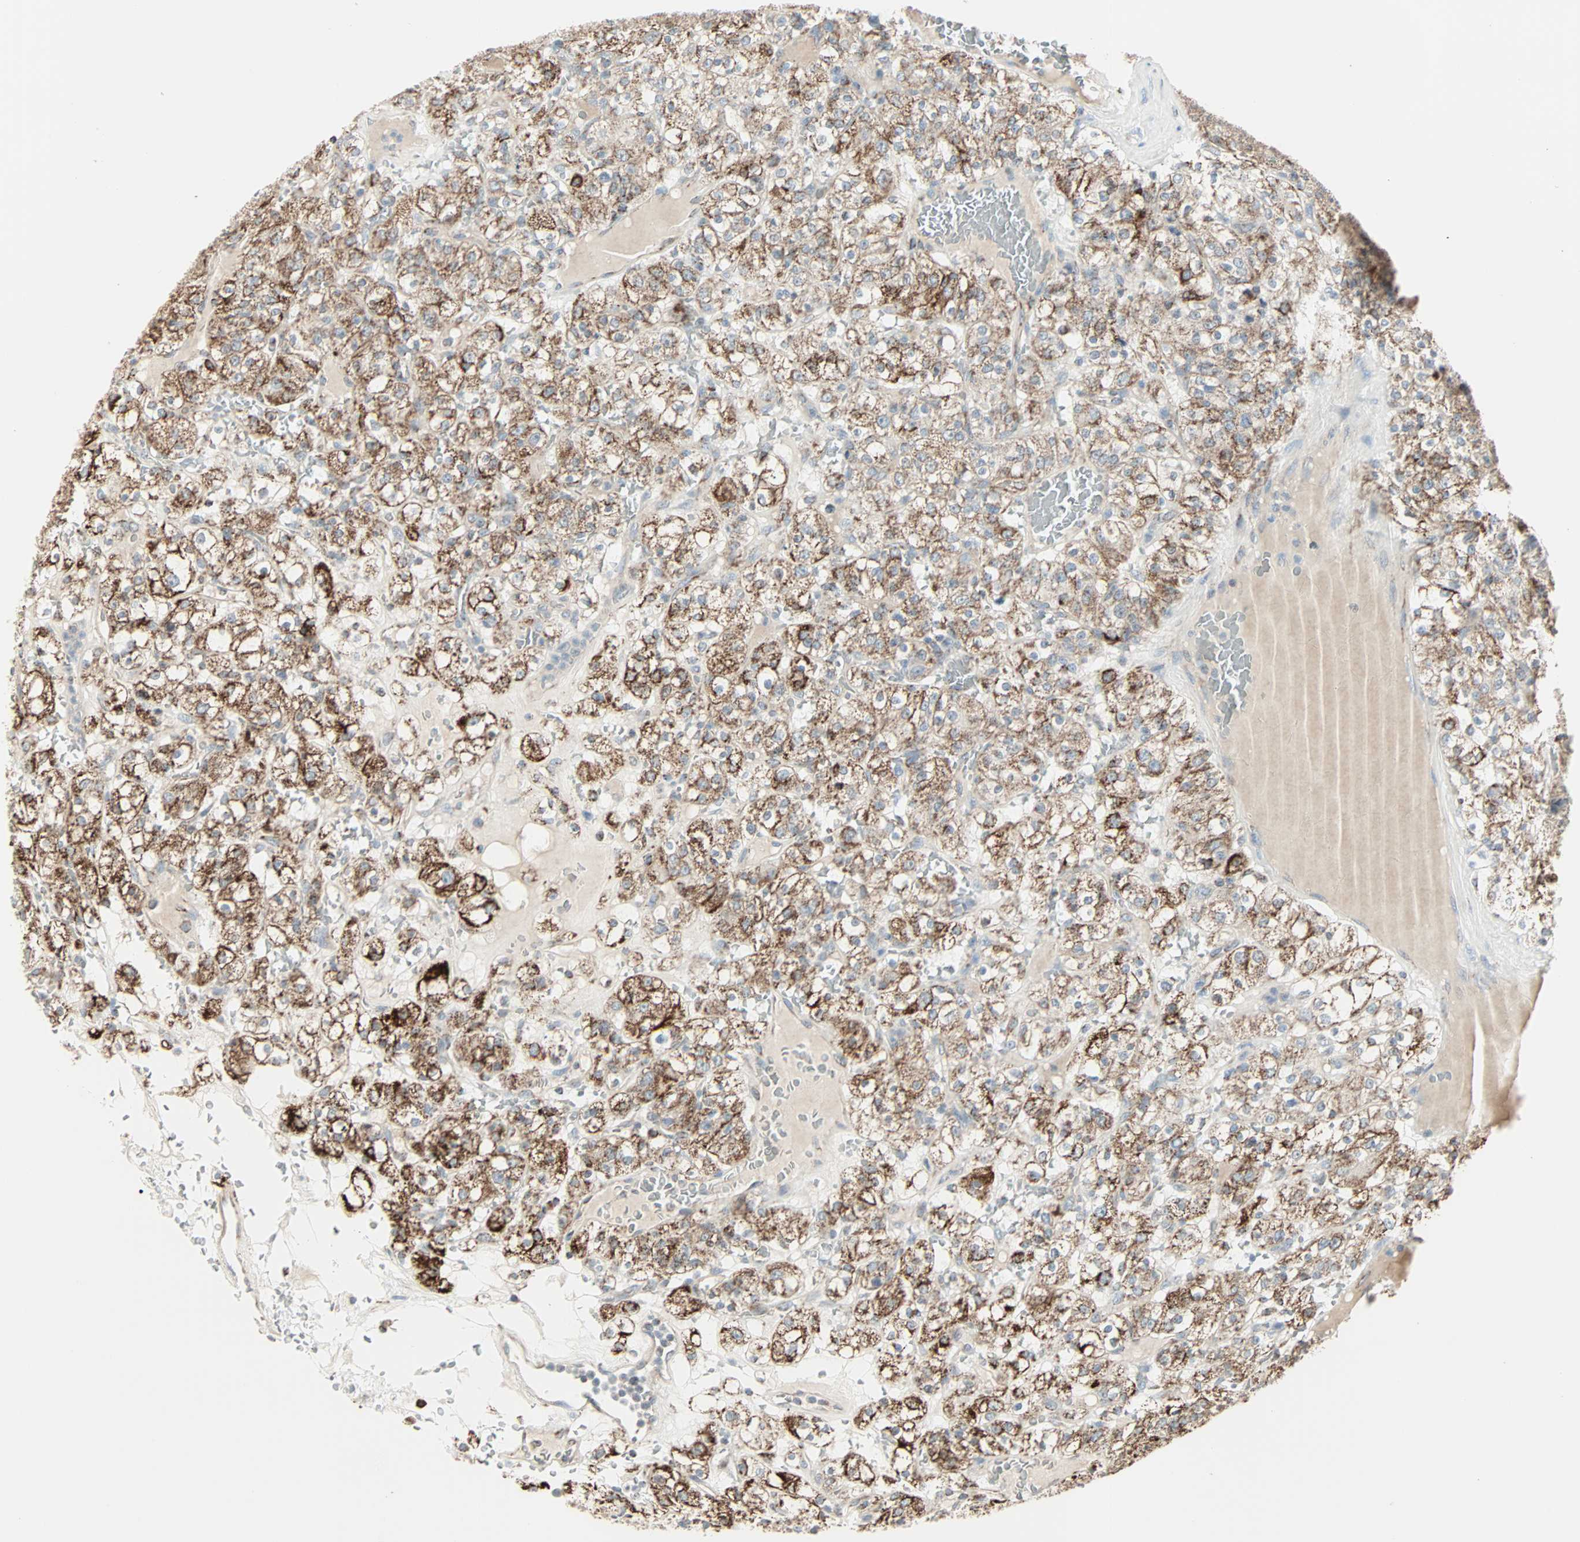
{"staining": {"intensity": "moderate", "quantity": ">75%", "location": "cytoplasmic/membranous"}, "tissue": "renal cancer", "cell_type": "Tumor cells", "image_type": "cancer", "snomed": [{"axis": "morphology", "description": "Normal tissue, NOS"}, {"axis": "morphology", "description": "Adenocarcinoma, NOS"}, {"axis": "topography", "description": "Kidney"}], "caption": "A photomicrograph showing moderate cytoplasmic/membranous positivity in approximately >75% of tumor cells in renal cancer, as visualized by brown immunohistochemical staining.", "gene": "IDH2", "patient": {"sex": "female", "age": 72}}